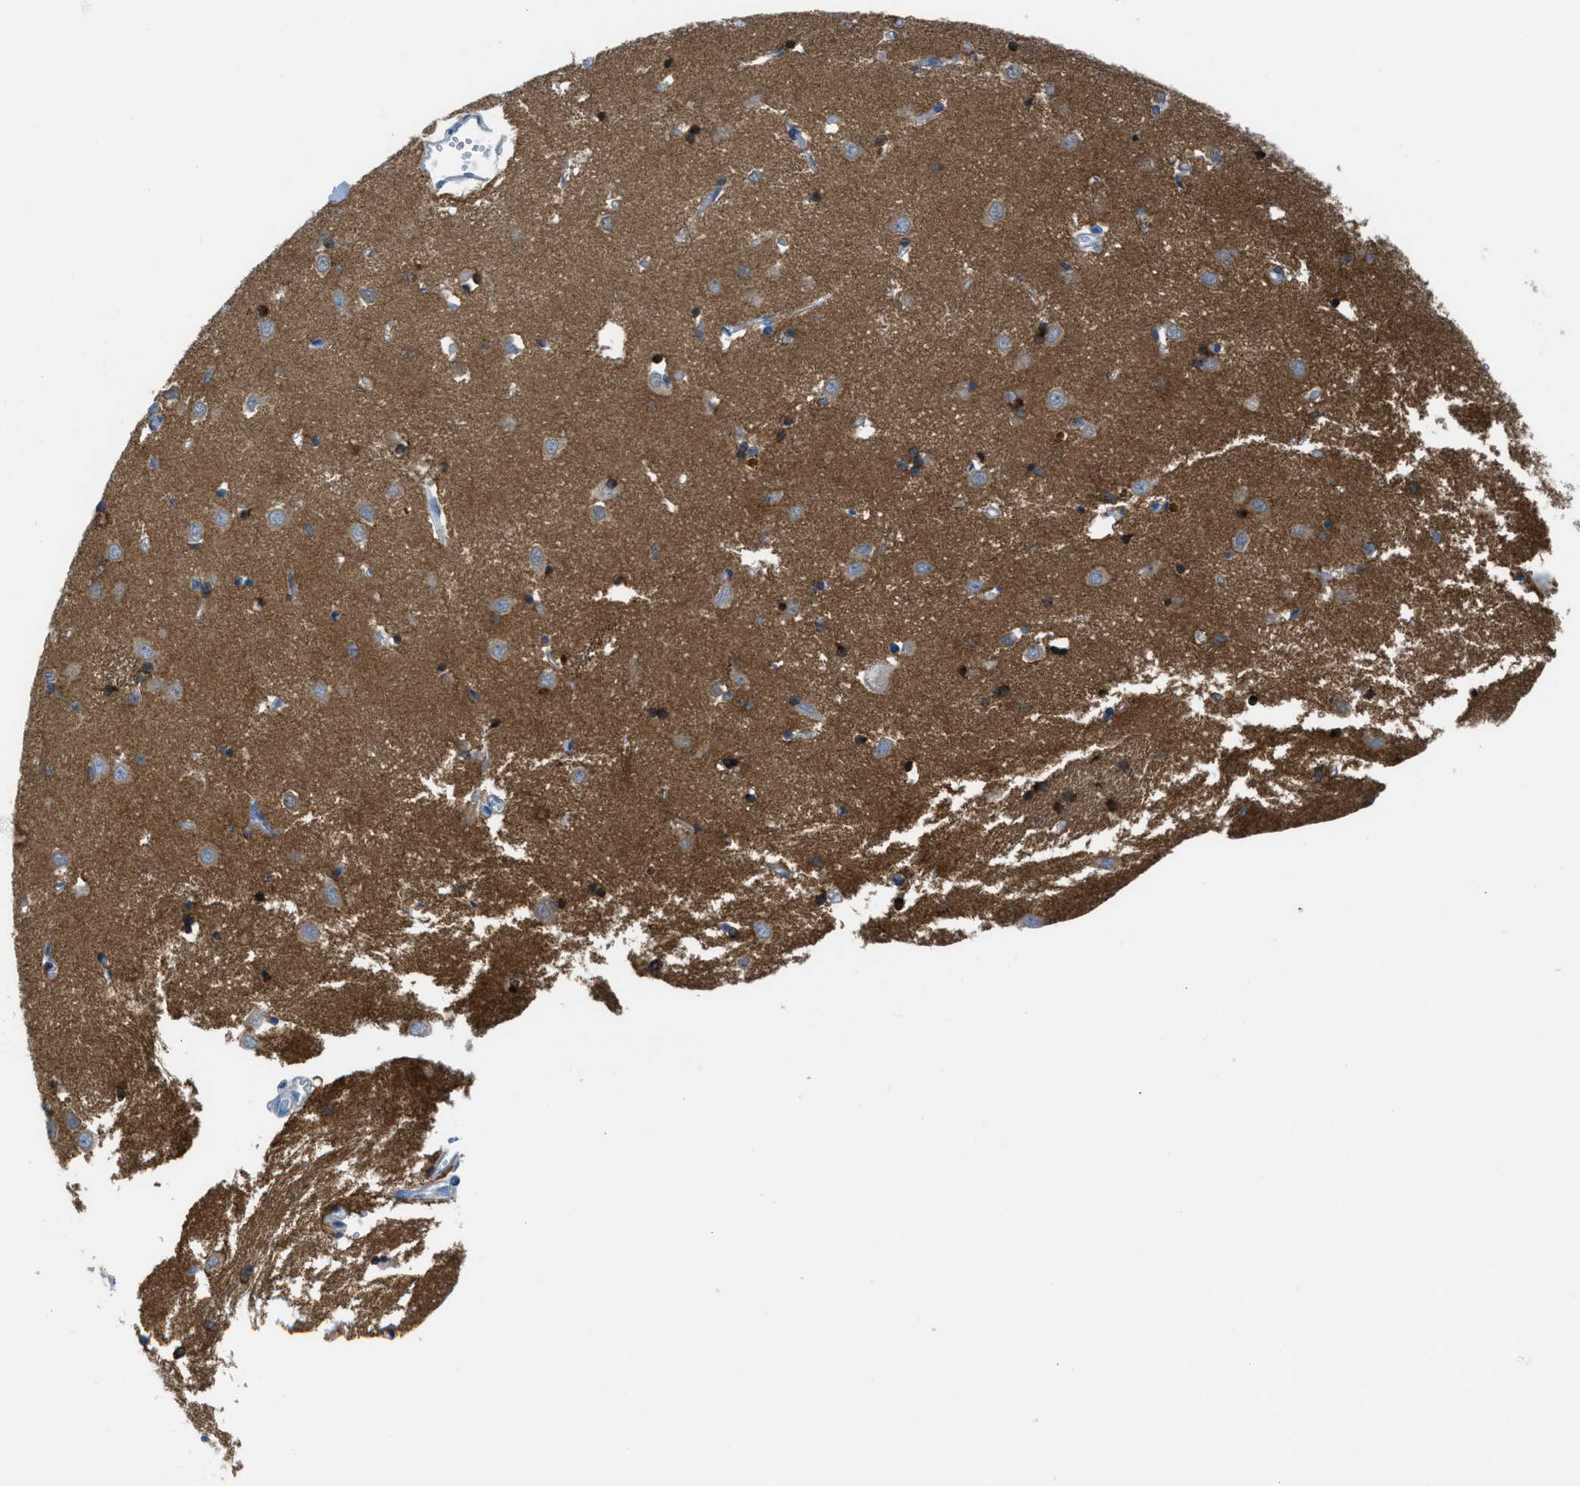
{"staining": {"intensity": "strong", "quantity": "25%-75%", "location": "cytoplasmic/membranous,nuclear"}, "tissue": "caudate", "cell_type": "Glial cells", "image_type": "normal", "snomed": [{"axis": "morphology", "description": "Normal tissue, NOS"}, {"axis": "topography", "description": "Lateral ventricle wall"}], "caption": "Immunohistochemistry (IHC) image of benign caudate stained for a protein (brown), which reveals high levels of strong cytoplasmic/membranous,nuclear staining in about 25%-75% of glial cells.", "gene": "MAPRE2", "patient": {"sex": "female", "age": 19}}